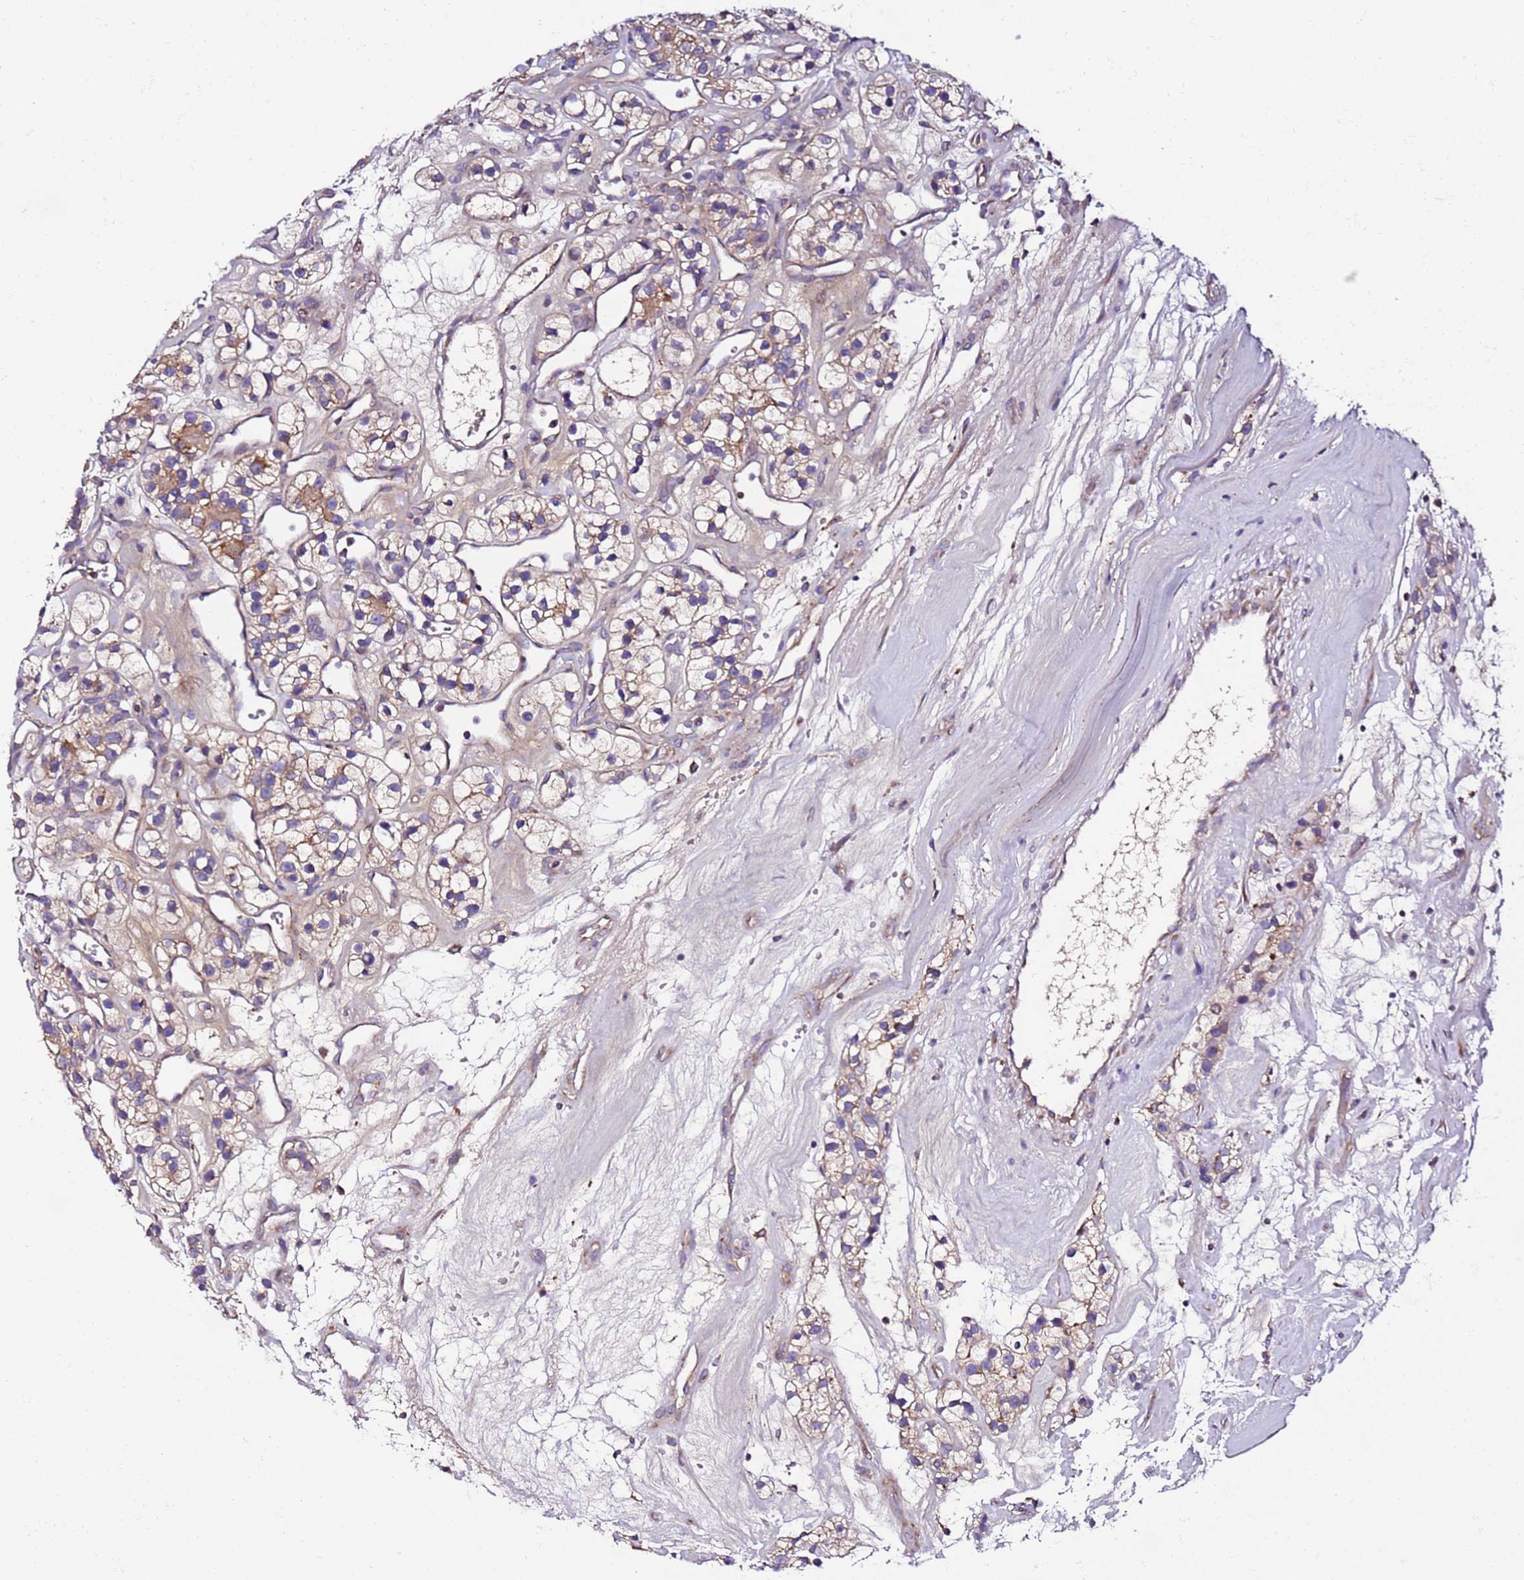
{"staining": {"intensity": "moderate", "quantity": "25%-75%", "location": "cytoplasmic/membranous"}, "tissue": "renal cancer", "cell_type": "Tumor cells", "image_type": "cancer", "snomed": [{"axis": "morphology", "description": "Adenocarcinoma, NOS"}, {"axis": "topography", "description": "Kidney"}], "caption": "Immunohistochemical staining of adenocarcinoma (renal) exhibits moderate cytoplasmic/membranous protein expression in about 25%-75% of tumor cells.", "gene": "C19orf12", "patient": {"sex": "female", "age": 57}}